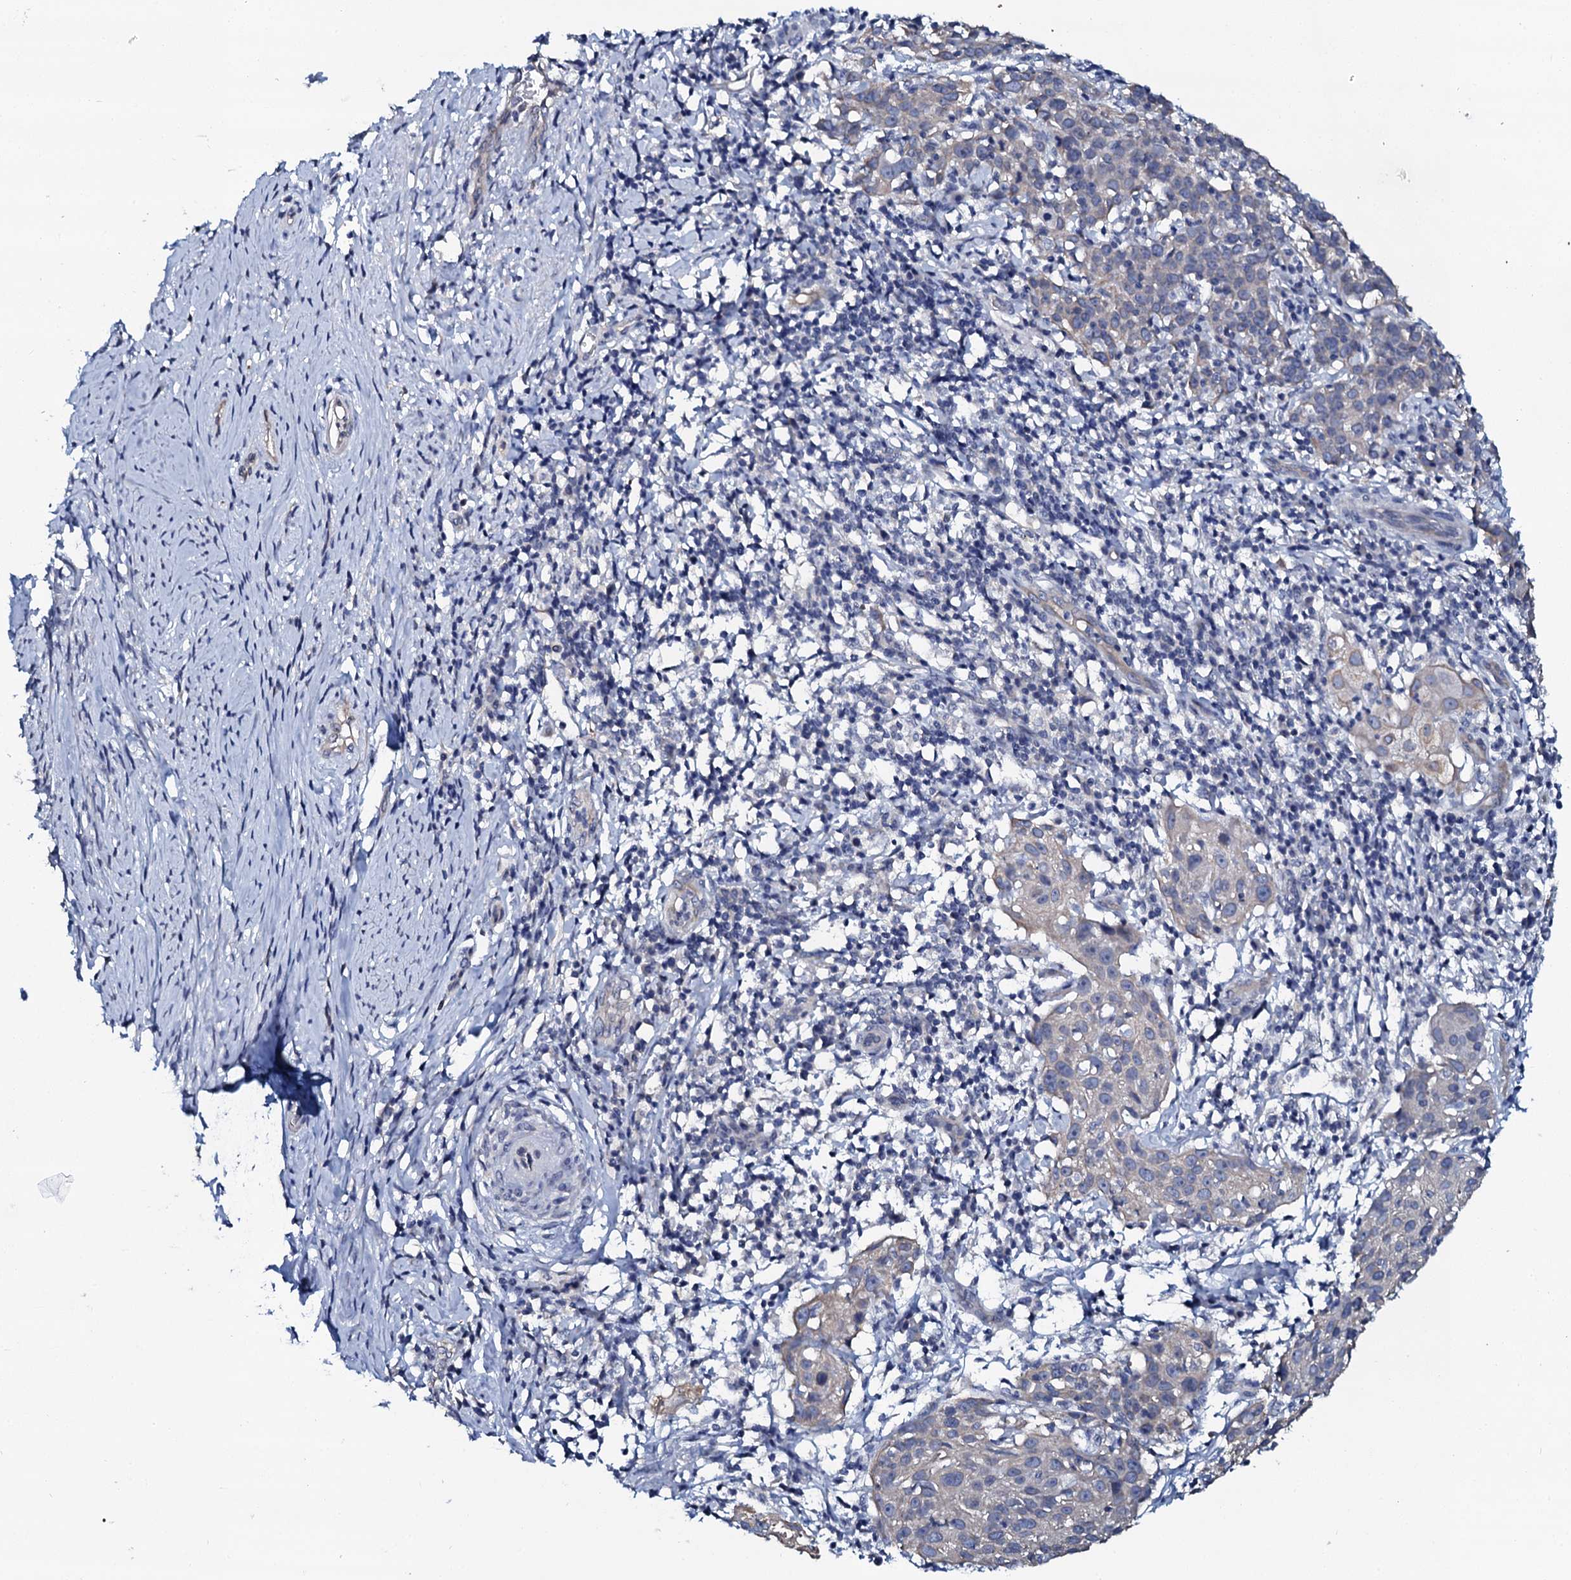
{"staining": {"intensity": "negative", "quantity": "none", "location": "none"}, "tissue": "cervical cancer", "cell_type": "Tumor cells", "image_type": "cancer", "snomed": [{"axis": "morphology", "description": "Squamous cell carcinoma, NOS"}, {"axis": "topography", "description": "Cervix"}], "caption": "IHC image of neoplastic tissue: human squamous cell carcinoma (cervical) stained with DAB reveals no significant protein staining in tumor cells.", "gene": "C10orf88", "patient": {"sex": "female", "age": 50}}